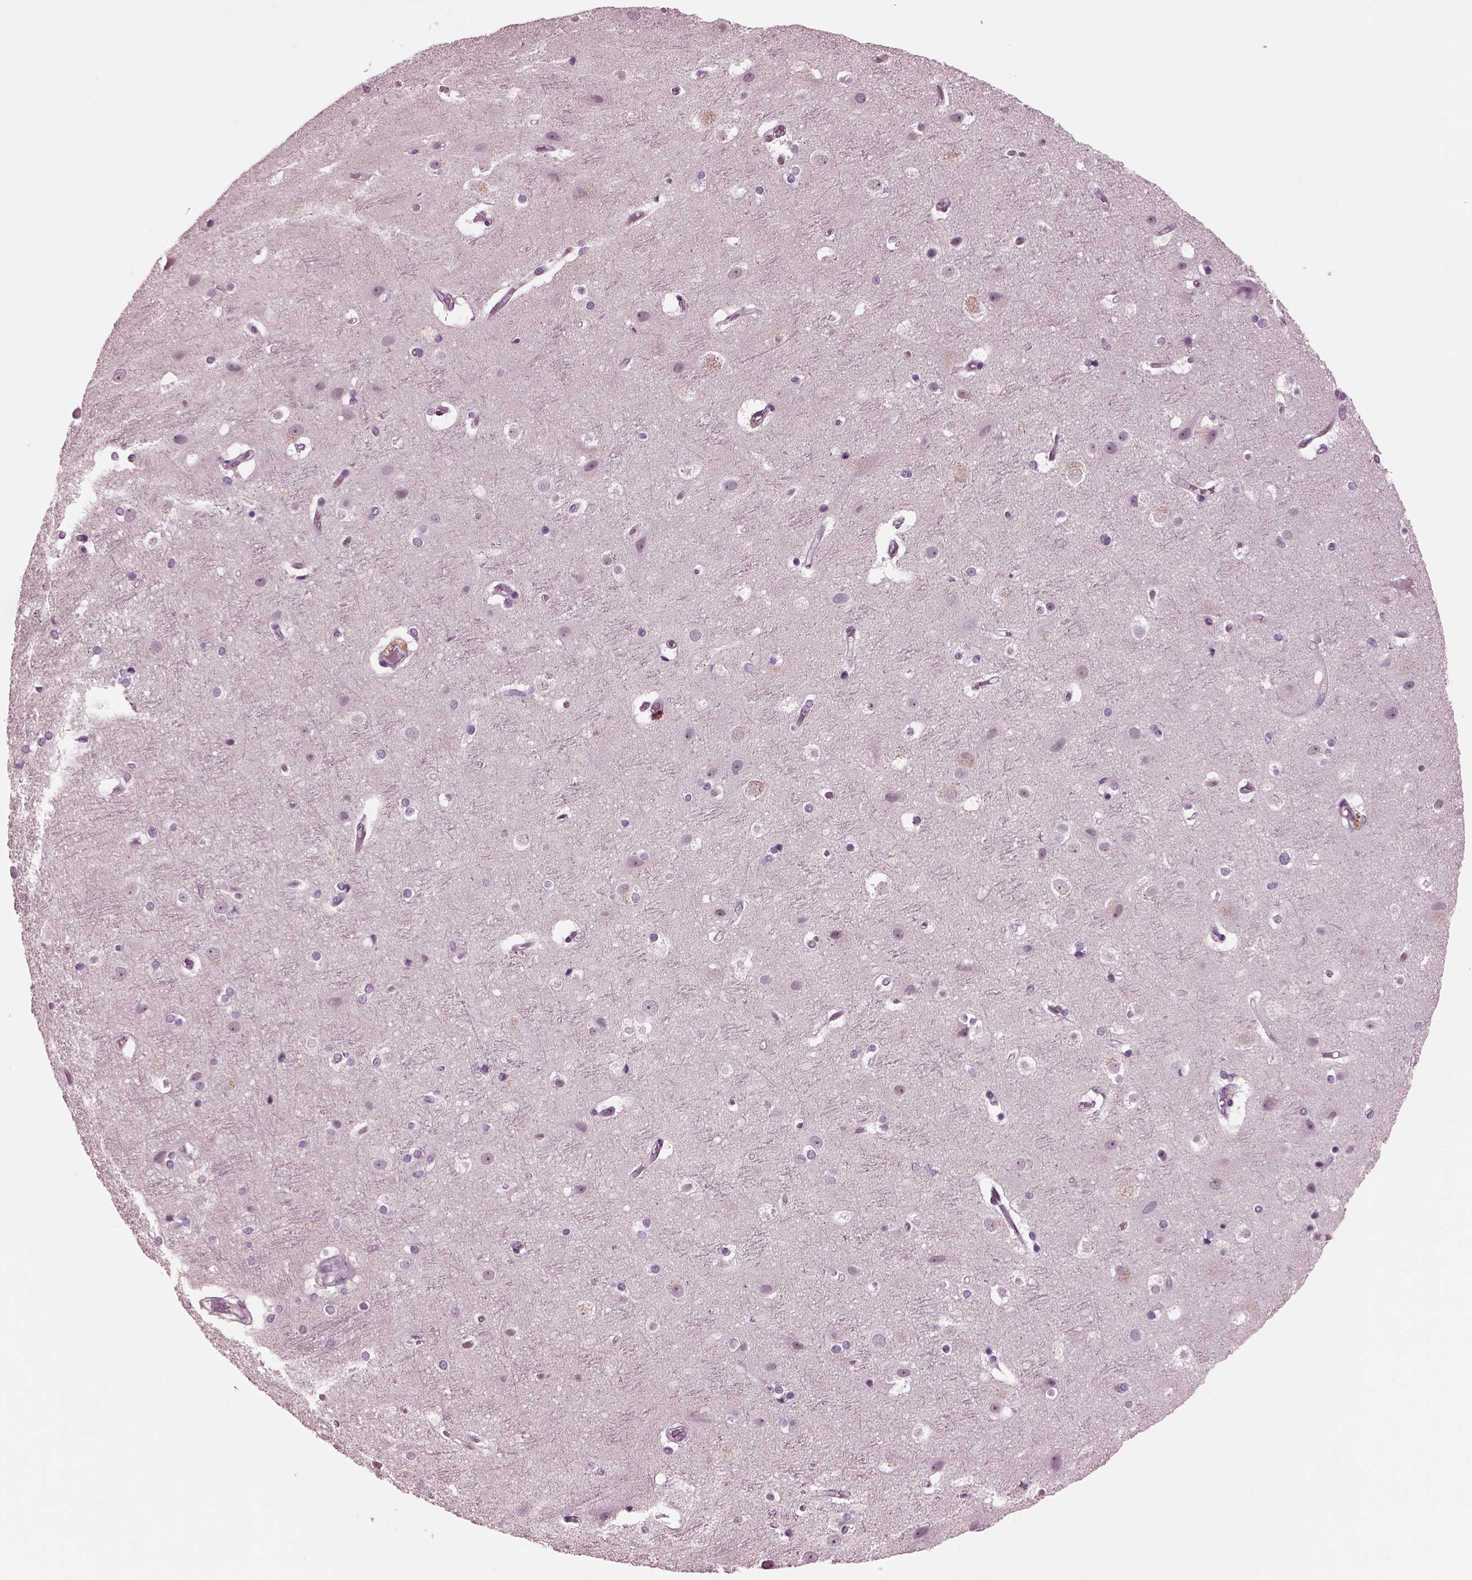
{"staining": {"intensity": "negative", "quantity": "none", "location": "none"}, "tissue": "cerebral cortex", "cell_type": "Endothelial cells", "image_type": "normal", "snomed": [{"axis": "morphology", "description": "Normal tissue, NOS"}, {"axis": "topography", "description": "Cerebral cortex"}], "caption": "A high-resolution histopathology image shows immunohistochemistry (IHC) staining of benign cerebral cortex, which exhibits no significant positivity in endothelial cells. (IHC, brightfield microscopy, high magnification).", "gene": "MIB2", "patient": {"sex": "female", "age": 52}}